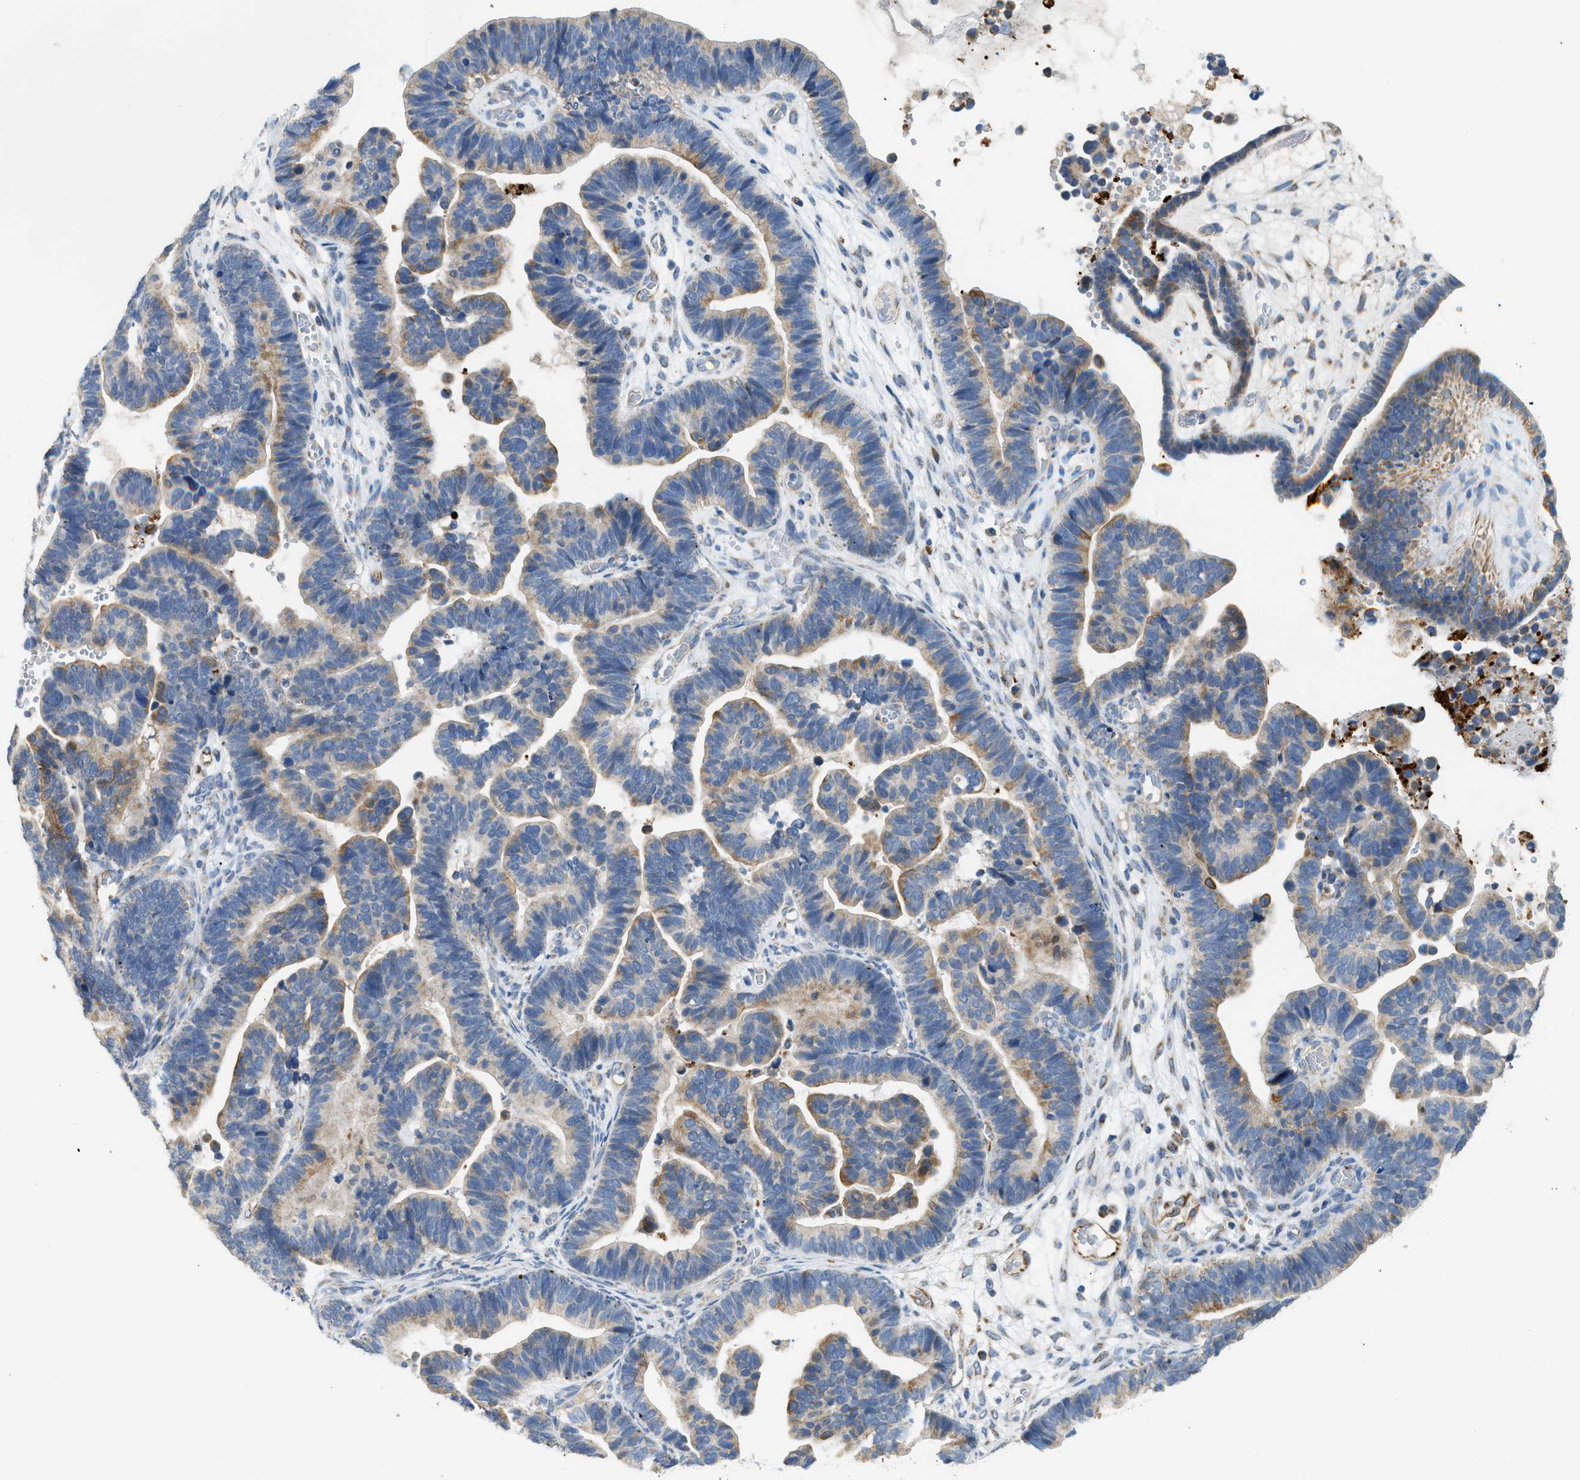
{"staining": {"intensity": "weak", "quantity": ">75%", "location": "cytoplasmic/membranous"}, "tissue": "ovarian cancer", "cell_type": "Tumor cells", "image_type": "cancer", "snomed": [{"axis": "morphology", "description": "Cystadenocarcinoma, serous, NOS"}, {"axis": "topography", "description": "Ovary"}], "caption": "IHC of human ovarian serous cystadenocarcinoma reveals low levels of weak cytoplasmic/membranous positivity in about >75% of tumor cells. Nuclei are stained in blue.", "gene": "GOT2", "patient": {"sex": "female", "age": 56}}